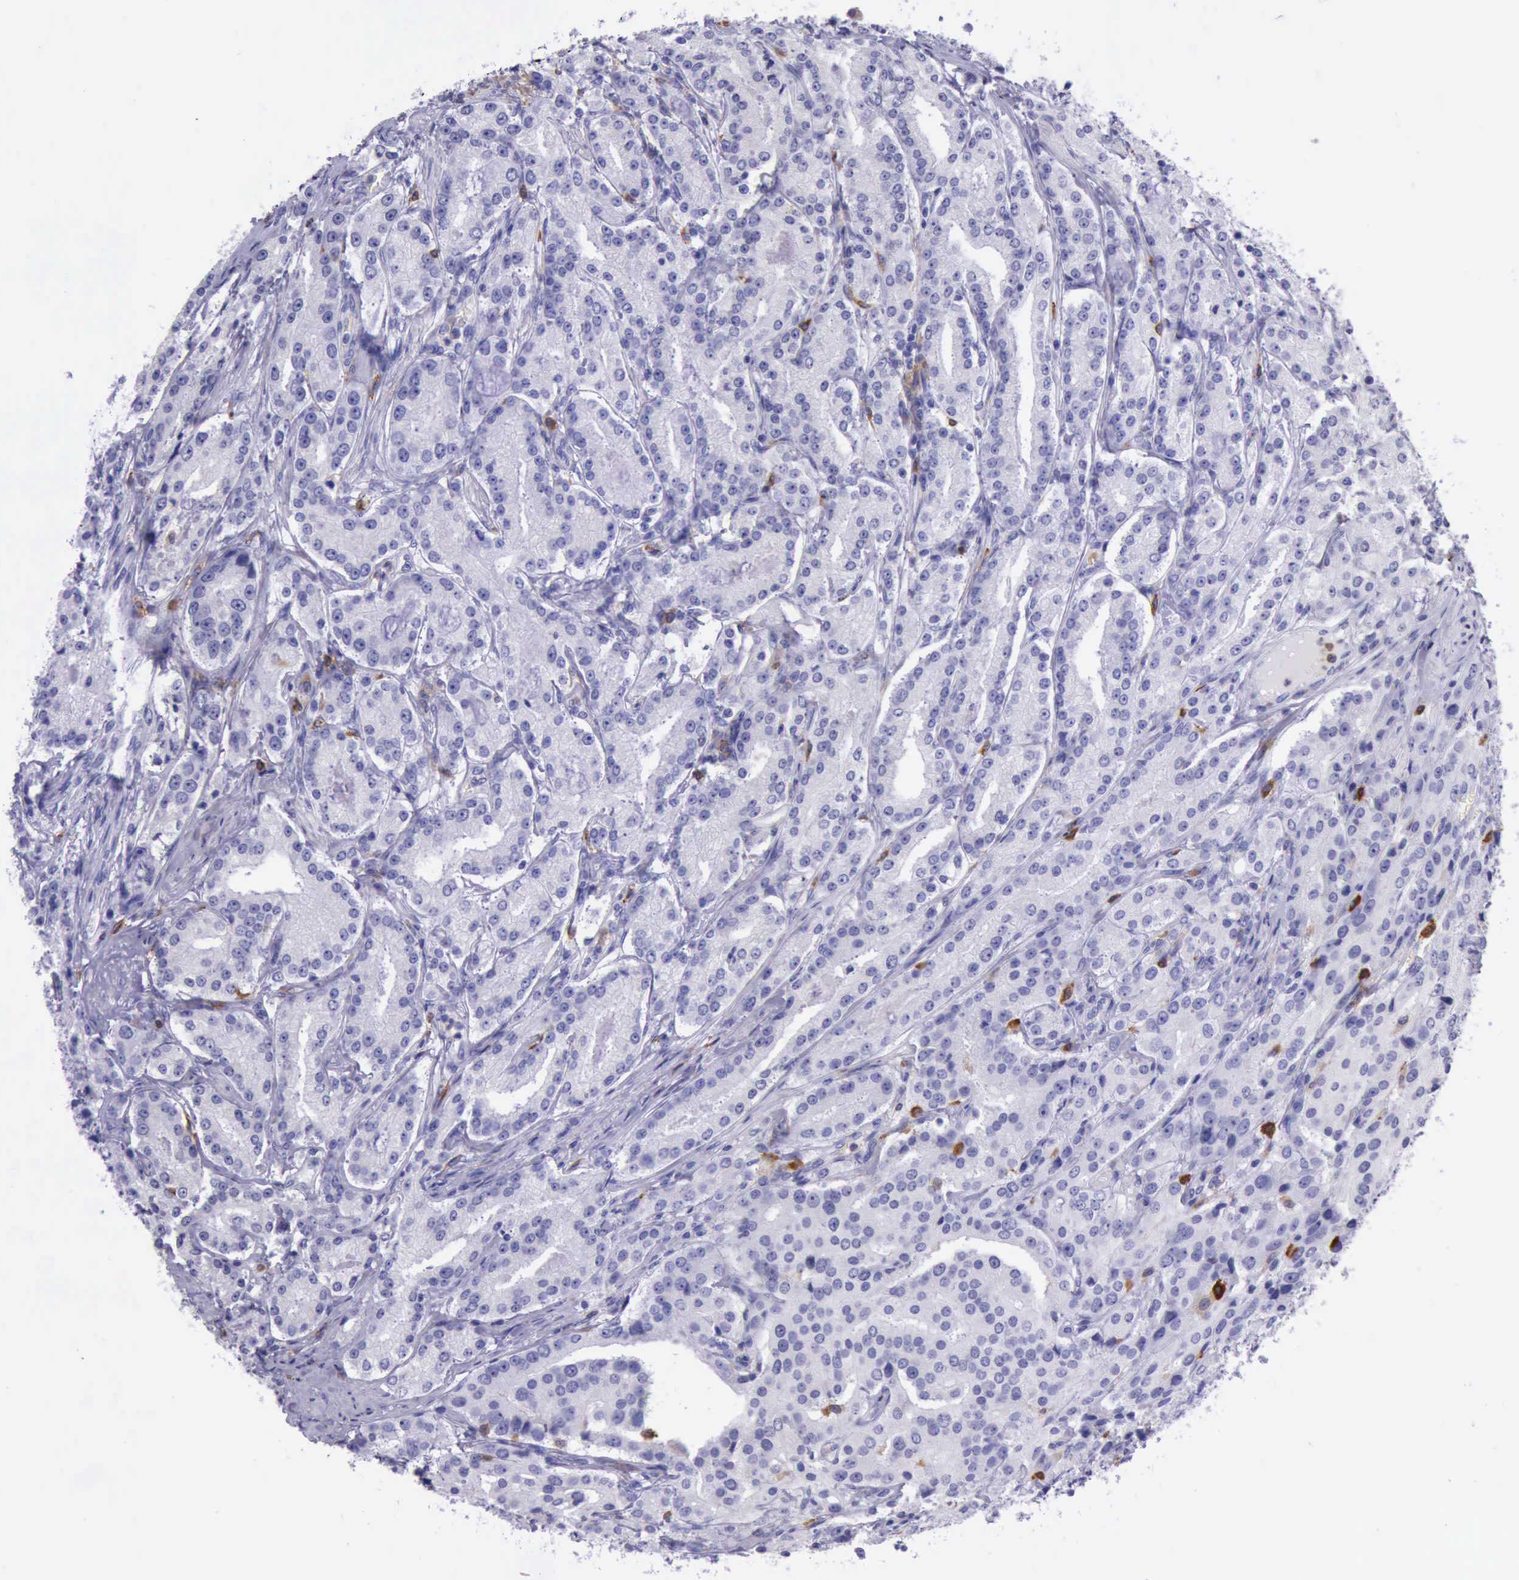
{"staining": {"intensity": "negative", "quantity": "none", "location": "none"}, "tissue": "prostate cancer", "cell_type": "Tumor cells", "image_type": "cancer", "snomed": [{"axis": "morphology", "description": "Adenocarcinoma, Medium grade"}, {"axis": "topography", "description": "Prostate"}], "caption": "DAB immunohistochemical staining of prostate cancer (medium-grade adenocarcinoma) shows no significant positivity in tumor cells.", "gene": "BTK", "patient": {"sex": "male", "age": 72}}